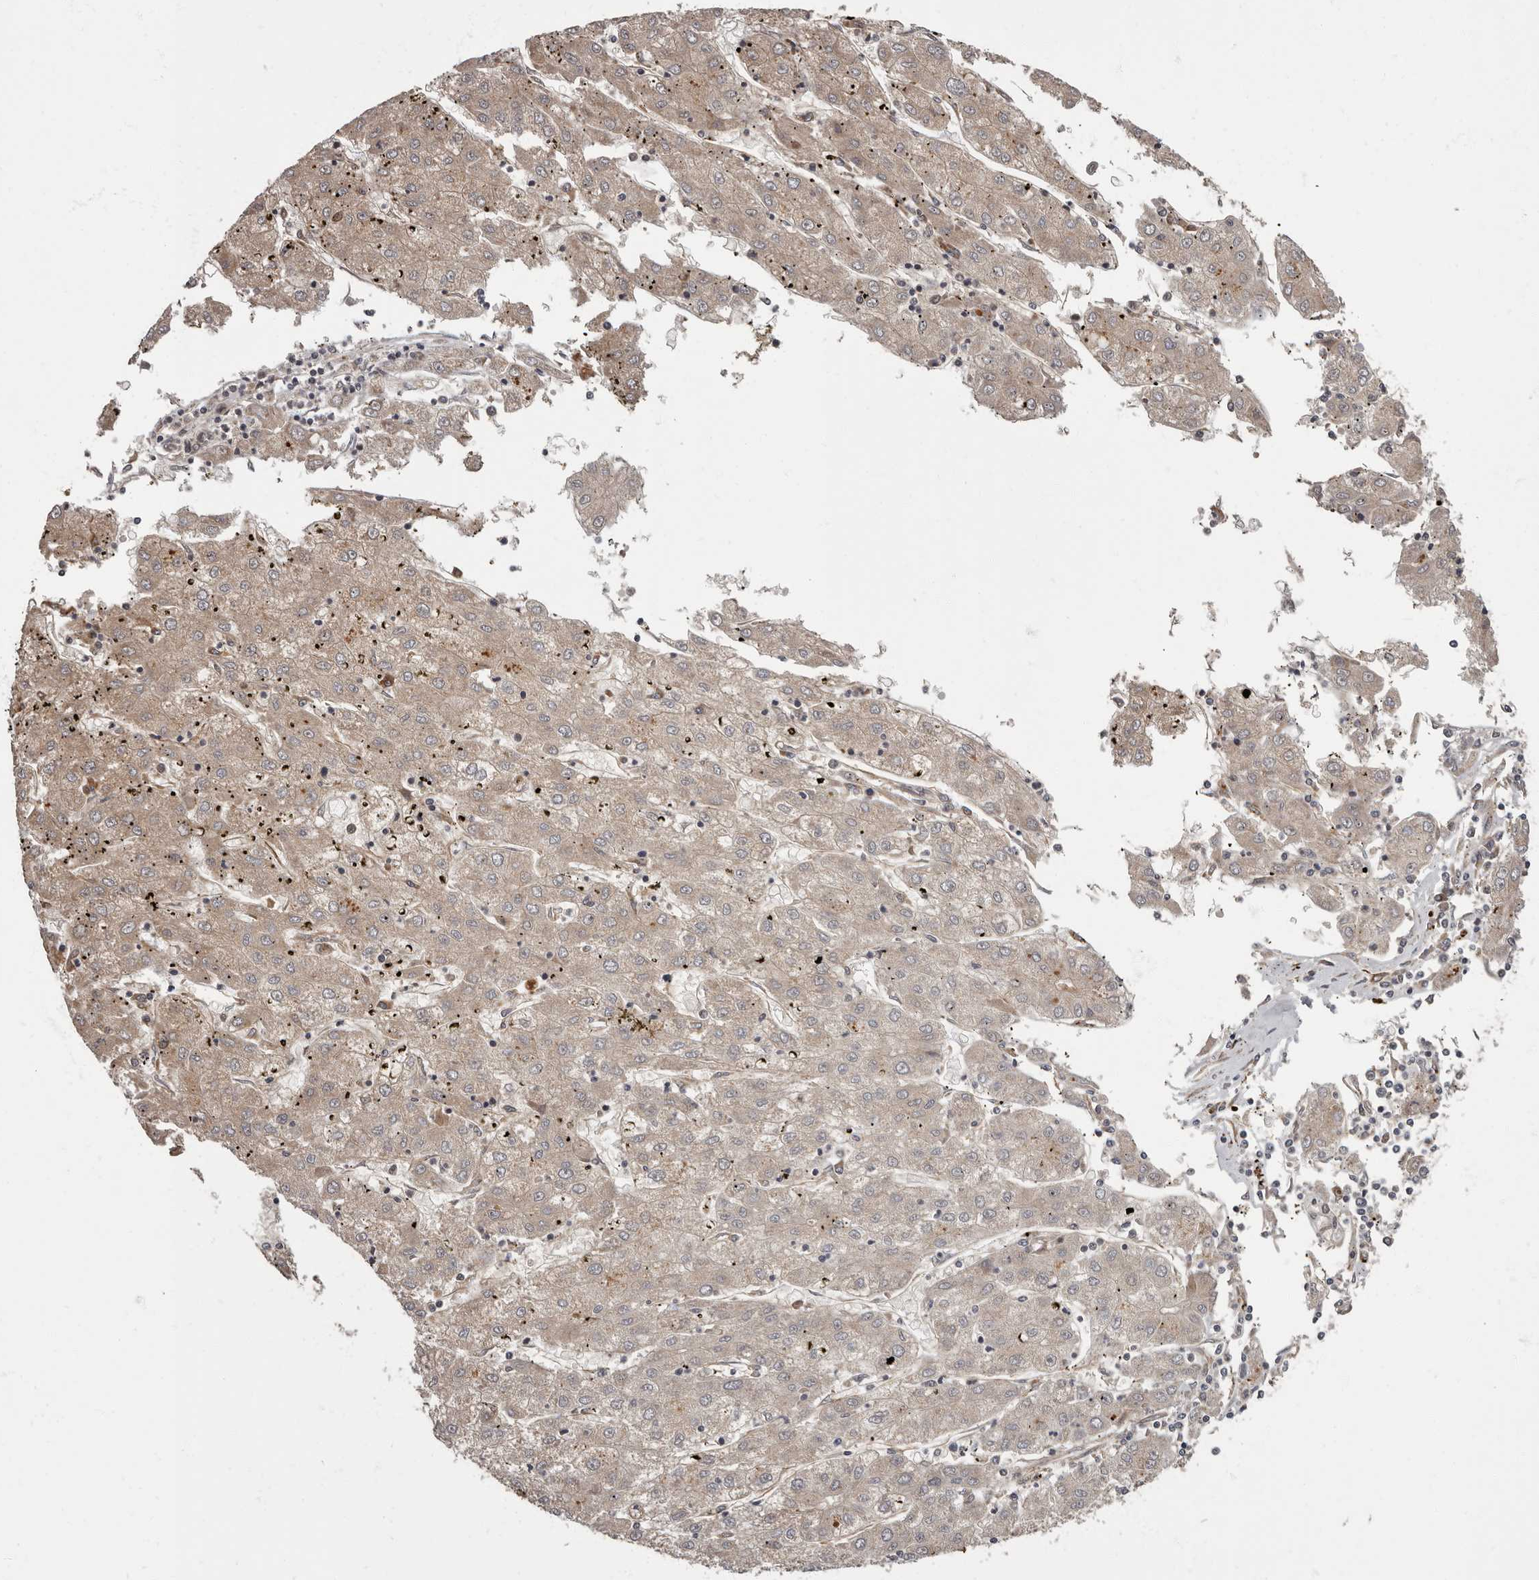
{"staining": {"intensity": "moderate", "quantity": ">75%", "location": "cytoplasmic/membranous"}, "tissue": "liver cancer", "cell_type": "Tumor cells", "image_type": "cancer", "snomed": [{"axis": "morphology", "description": "Carcinoma, Hepatocellular, NOS"}, {"axis": "topography", "description": "Liver"}], "caption": "Immunohistochemistry (IHC) of human liver hepatocellular carcinoma shows medium levels of moderate cytoplasmic/membranous expression in approximately >75% of tumor cells. The staining was performed using DAB (3,3'-diaminobenzidine) to visualize the protein expression in brown, while the nuclei were stained in blue with hematoxylin (Magnification: 20x).", "gene": "ADCY2", "patient": {"sex": "male", "age": 72}}